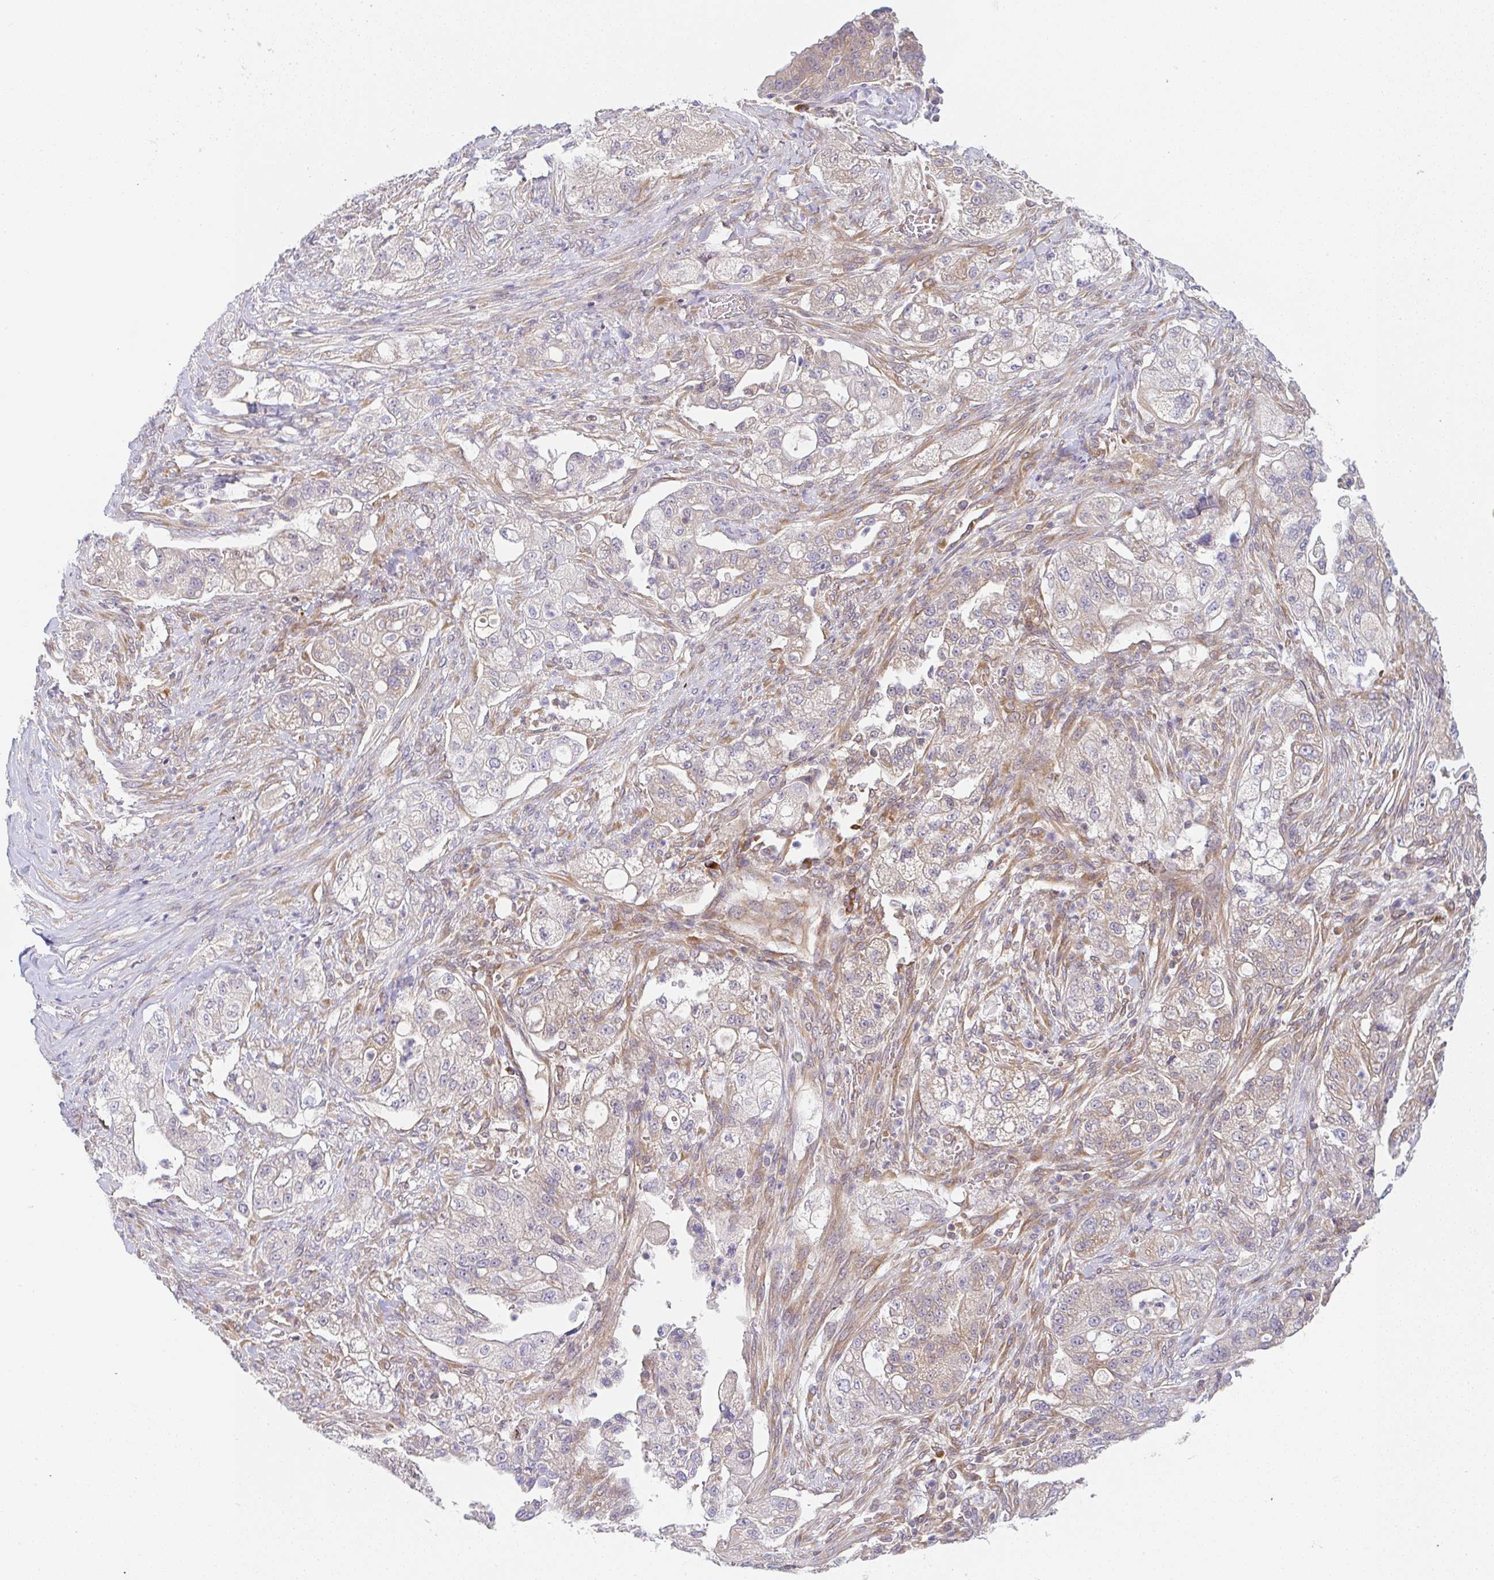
{"staining": {"intensity": "weak", "quantity": "25%-75%", "location": "cytoplasmic/membranous"}, "tissue": "pancreatic cancer", "cell_type": "Tumor cells", "image_type": "cancer", "snomed": [{"axis": "morphology", "description": "Adenocarcinoma, NOS"}, {"axis": "topography", "description": "Pancreas"}], "caption": "Protein expression analysis of pancreatic cancer reveals weak cytoplasmic/membranous positivity in approximately 25%-75% of tumor cells.", "gene": "DERL2", "patient": {"sex": "female", "age": 78}}